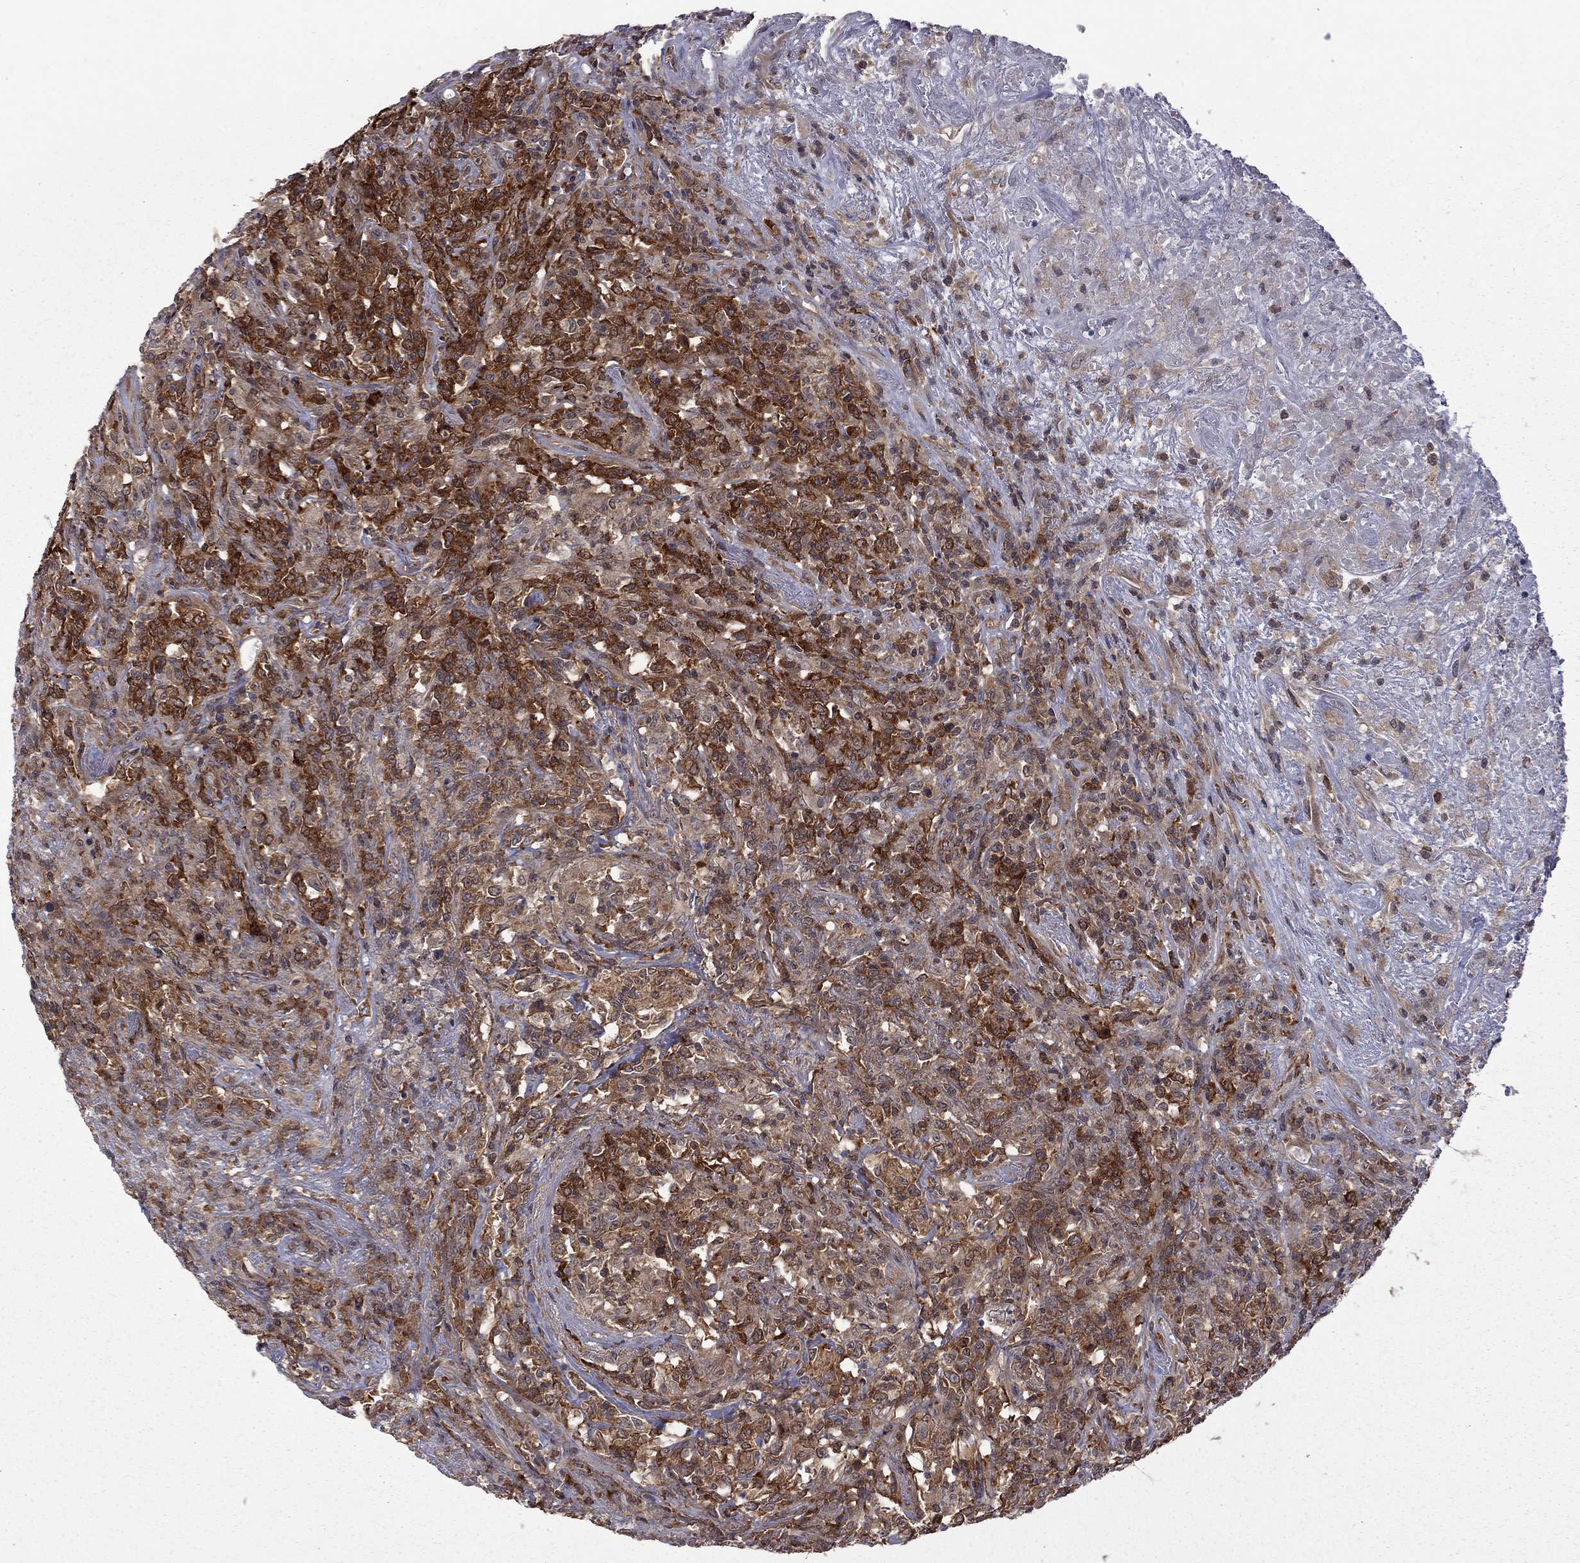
{"staining": {"intensity": "strong", "quantity": "25%-75%", "location": "cytoplasmic/membranous"}, "tissue": "lymphoma", "cell_type": "Tumor cells", "image_type": "cancer", "snomed": [{"axis": "morphology", "description": "Malignant lymphoma, non-Hodgkin's type, High grade"}, {"axis": "topography", "description": "Lung"}], "caption": "The photomicrograph shows a brown stain indicating the presence of a protein in the cytoplasmic/membranous of tumor cells in malignant lymphoma, non-Hodgkin's type (high-grade).", "gene": "NAA50", "patient": {"sex": "male", "age": 79}}